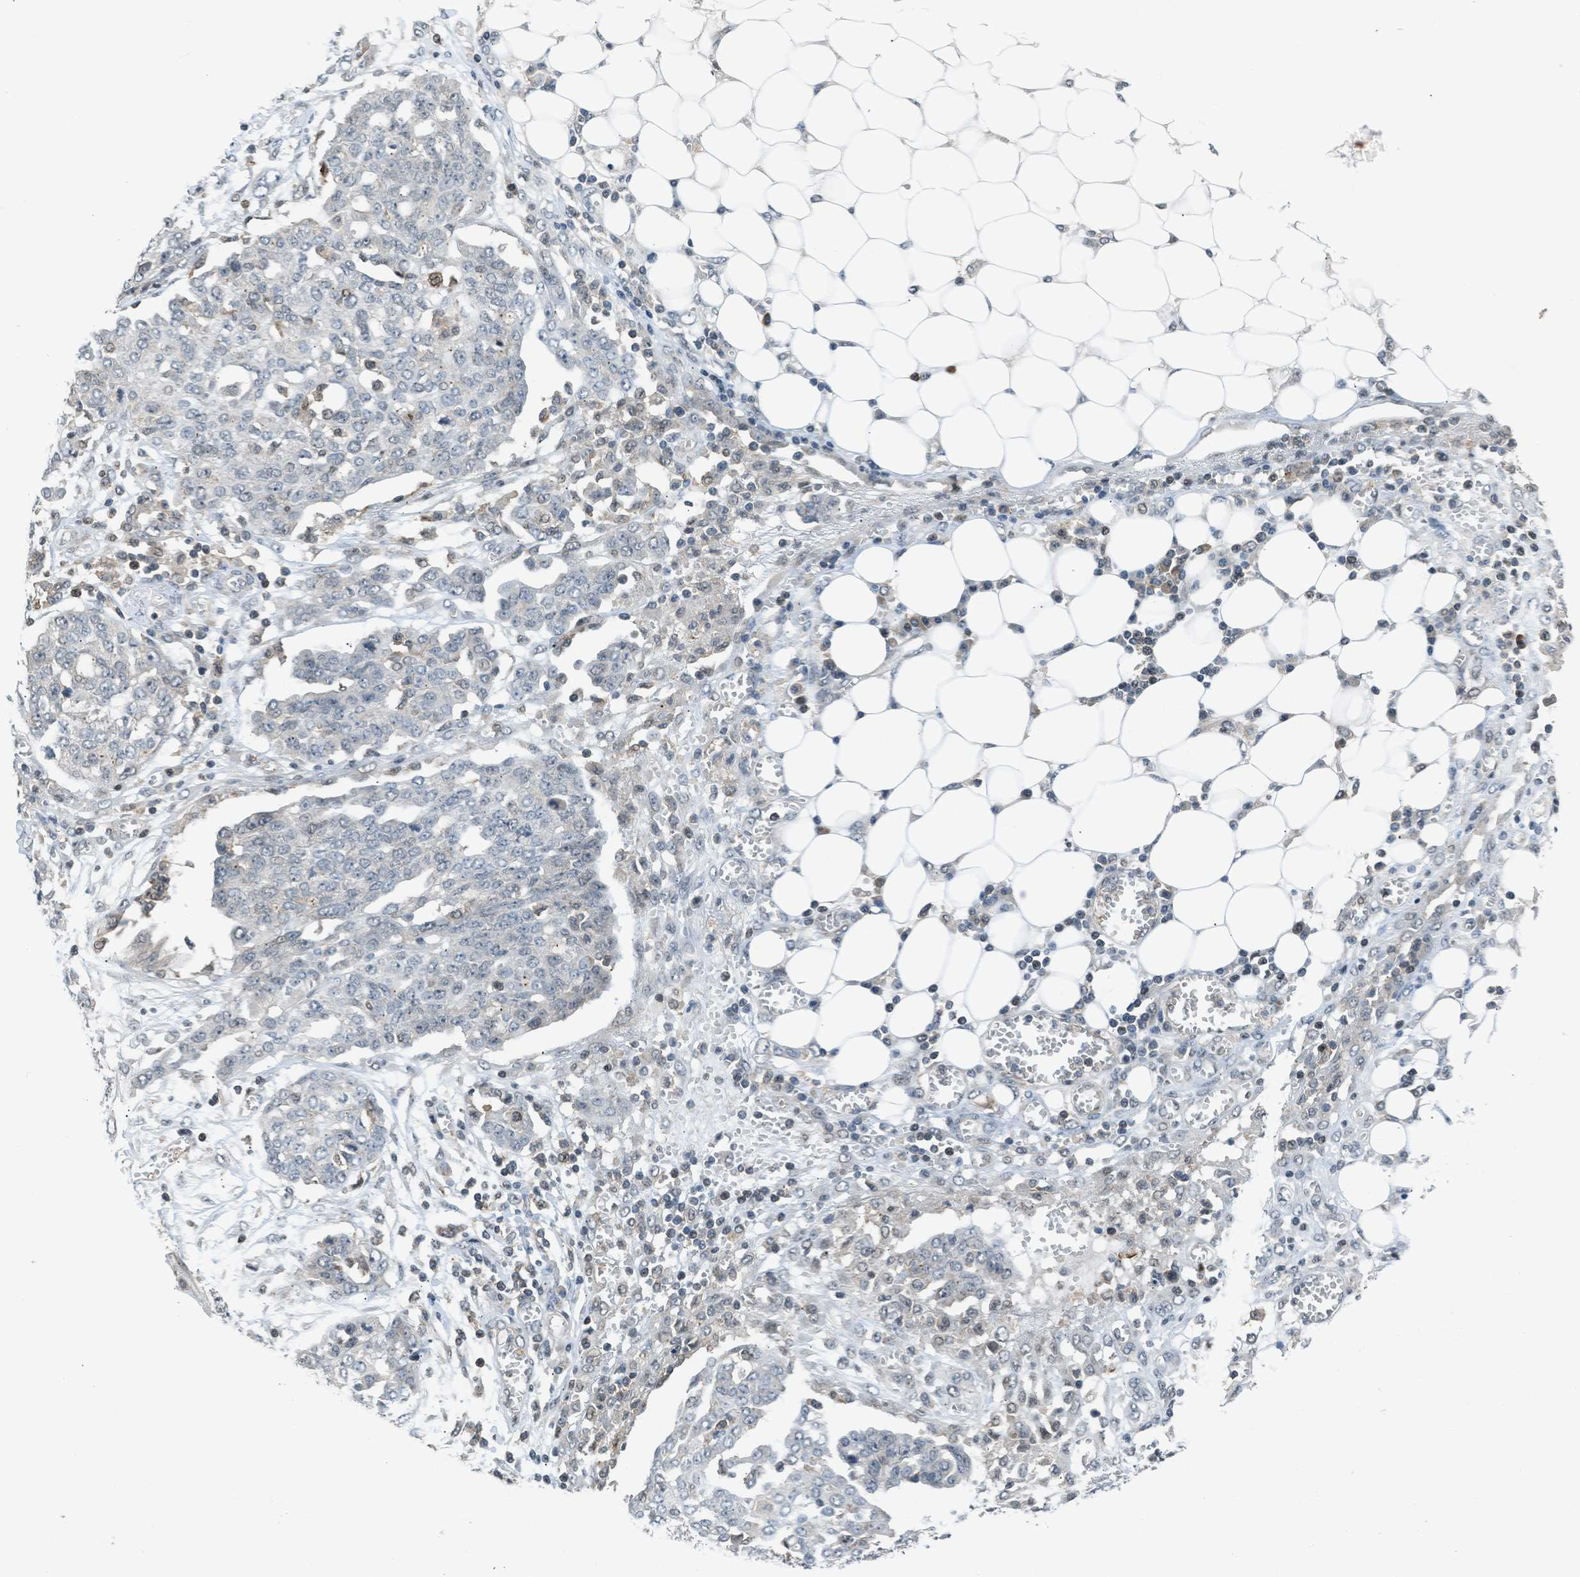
{"staining": {"intensity": "negative", "quantity": "none", "location": "none"}, "tissue": "ovarian cancer", "cell_type": "Tumor cells", "image_type": "cancer", "snomed": [{"axis": "morphology", "description": "Cystadenocarcinoma, serous, NOS"}, {"axis": "topography", "description": "Soft tissue"}, {"axis": "topography", "description": "Ovary"}], "caption": "DAB (3,3'-diaminobenzidine) immunohistochemical staining of human ovarian cancer (serous cystadenocarcinoma) demonstrates no significant positivity in tumor cells.", "gene": "TTBK2", "patient": {"sex": "female", "age": 57}}